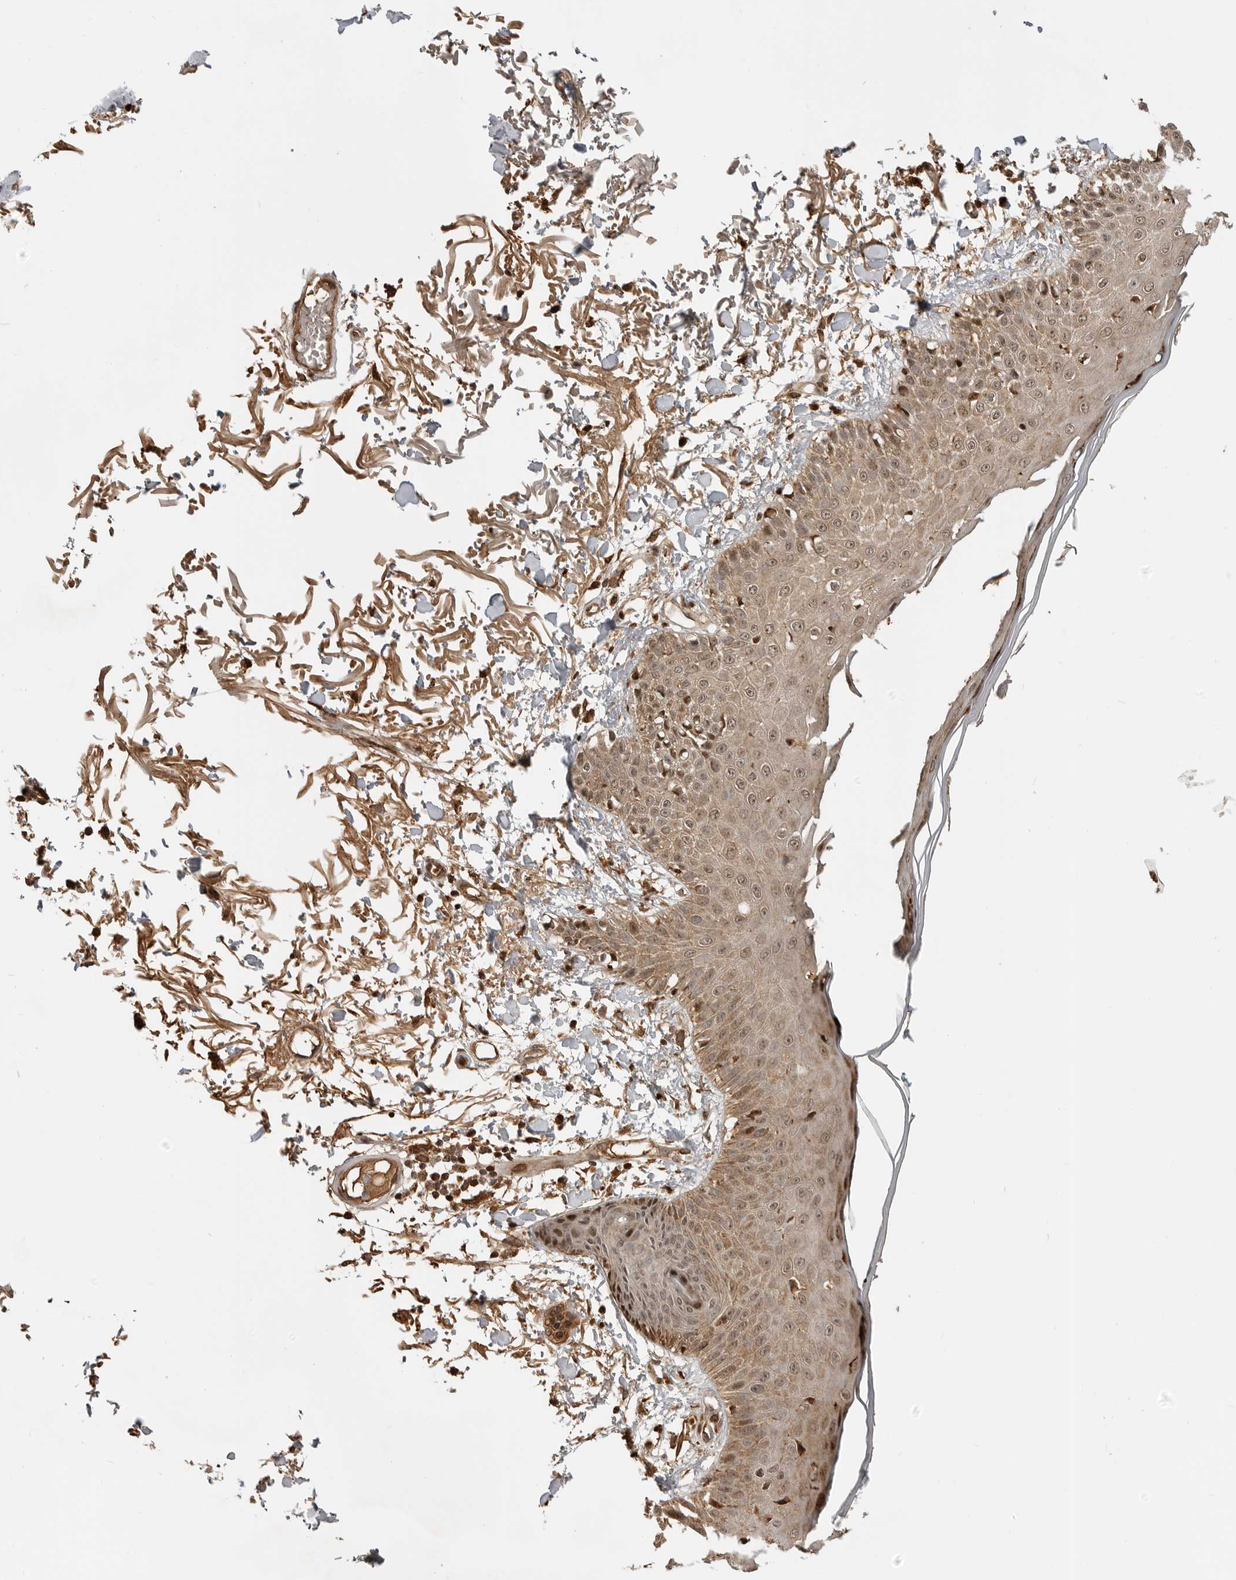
{"staining": {"intensity": "moderate", "quantity": ">75%", "location": "cytoplasmic/membranous,nuclear"}, "tissue": "skin", "cell_type": "Fibroblasts", "image_type": "normal", "snomed": [{"axis": "morphology", "description": "Normal tissue, NOS"}, {"axis": "morphology", "description": "Squamous cell carcinoma, NOS"}, {"axis": "topography", "description": "Skin"}, {"axis": "topography", "description": "Peripheral nerve tissue"}], "caption": "The photomicrograph demonstrates staining of unremarkable skin, revealing moderate cytoplasmic/membranous,nuclear protein staining (brown color) within fibroblasts.", "gene": "BMP2K", "patient": {"sex": "male", "age": 83}}